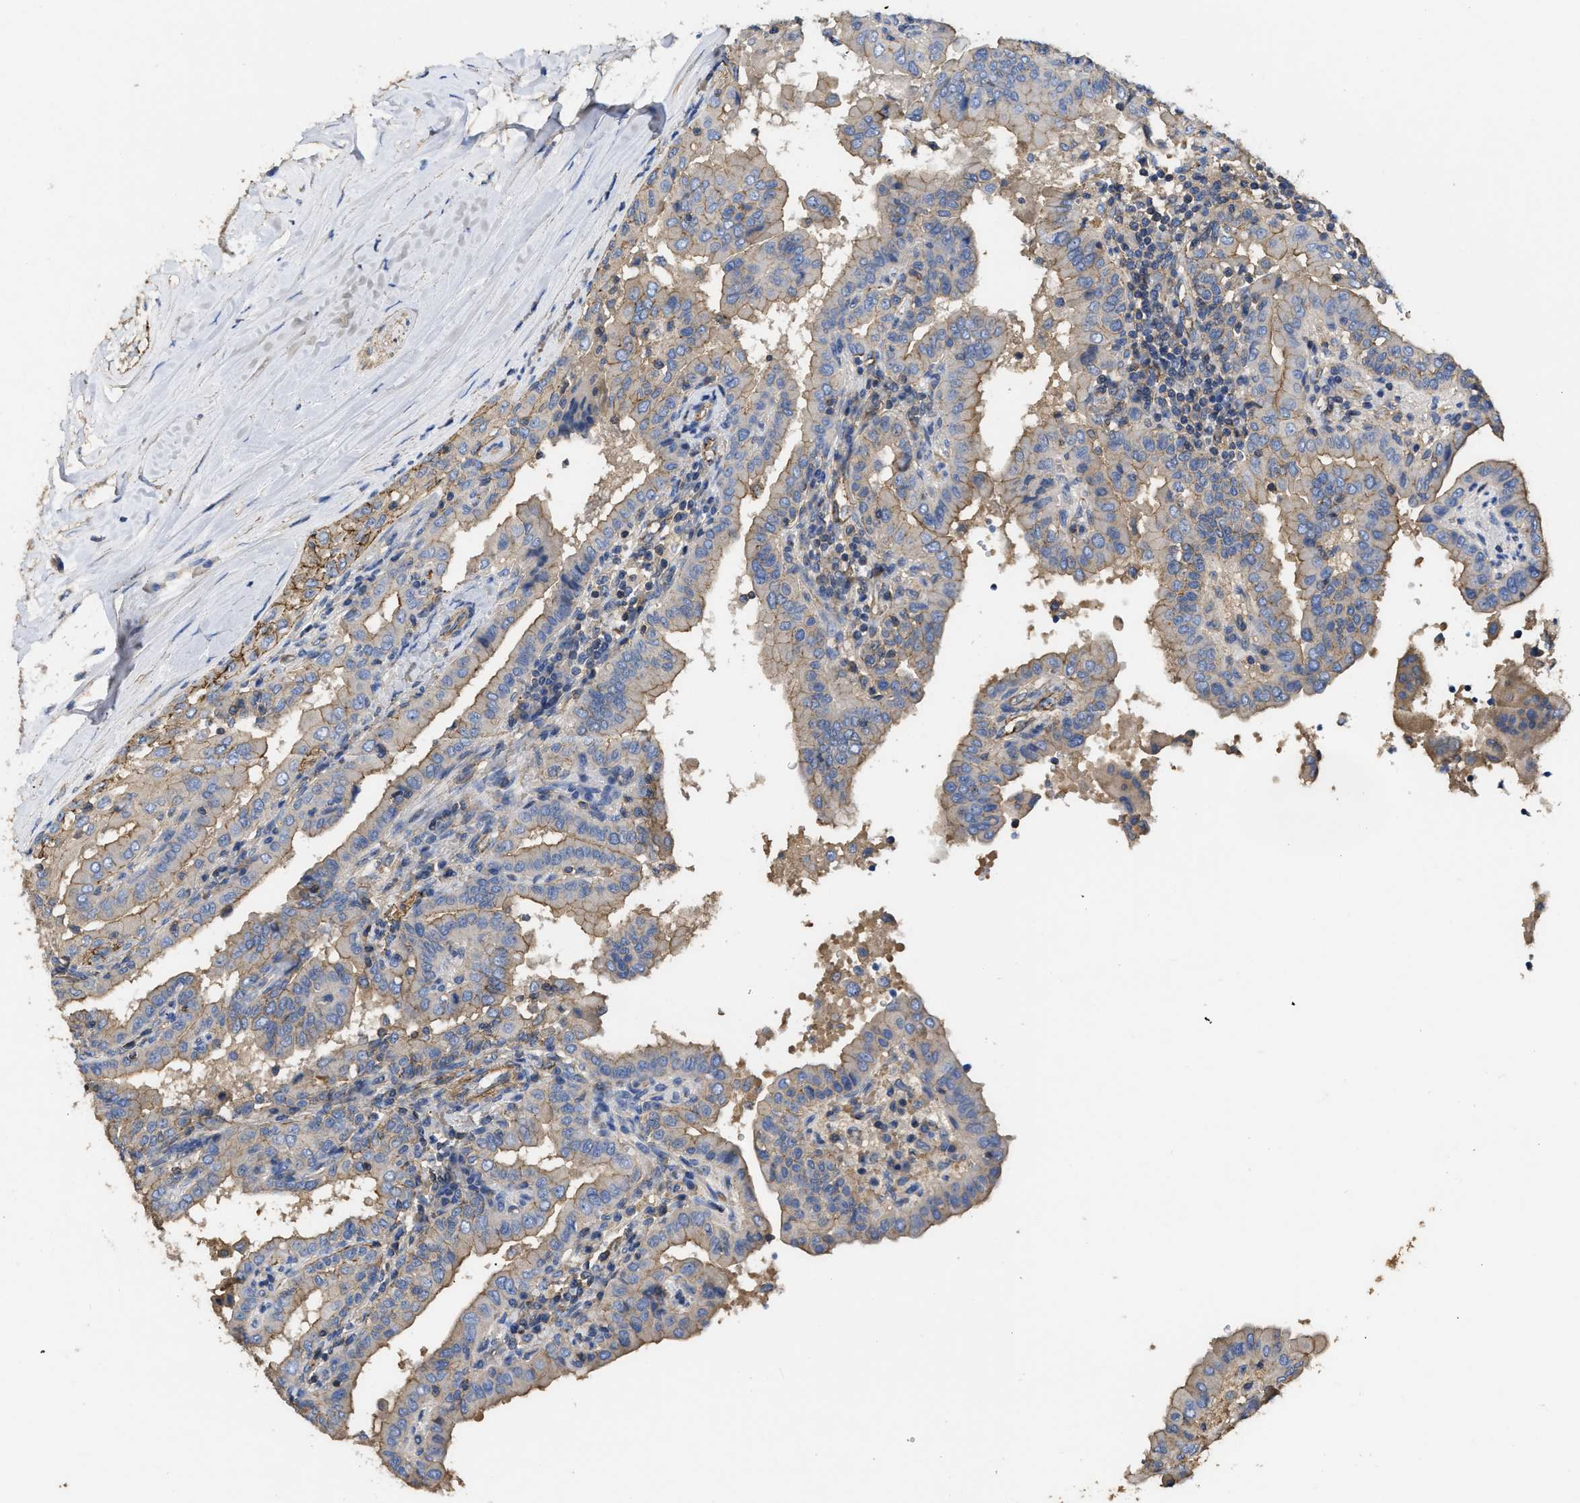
{"staining": {"intensity": "weak", "quantity": ">75%", "location": "cytoplasmic/membranous"}, "tissue": "thyroid cancer", "cell_type": "Tumor cells", "image_type": "cancer", "snomed": [{"axis": "morphology", "description": "Papillary adenocarcinoma, NOS"}, {"axis": "topography", "description": "Thyroid gland"}], "caption": "The photomicrograph displays staining of thyroid cancer, revealing weak cytoplasmic/membranous protein positivity (brown color) within tumor cells.", "gene": "USP4", "patient": {"sex": "male", "age": 33}}